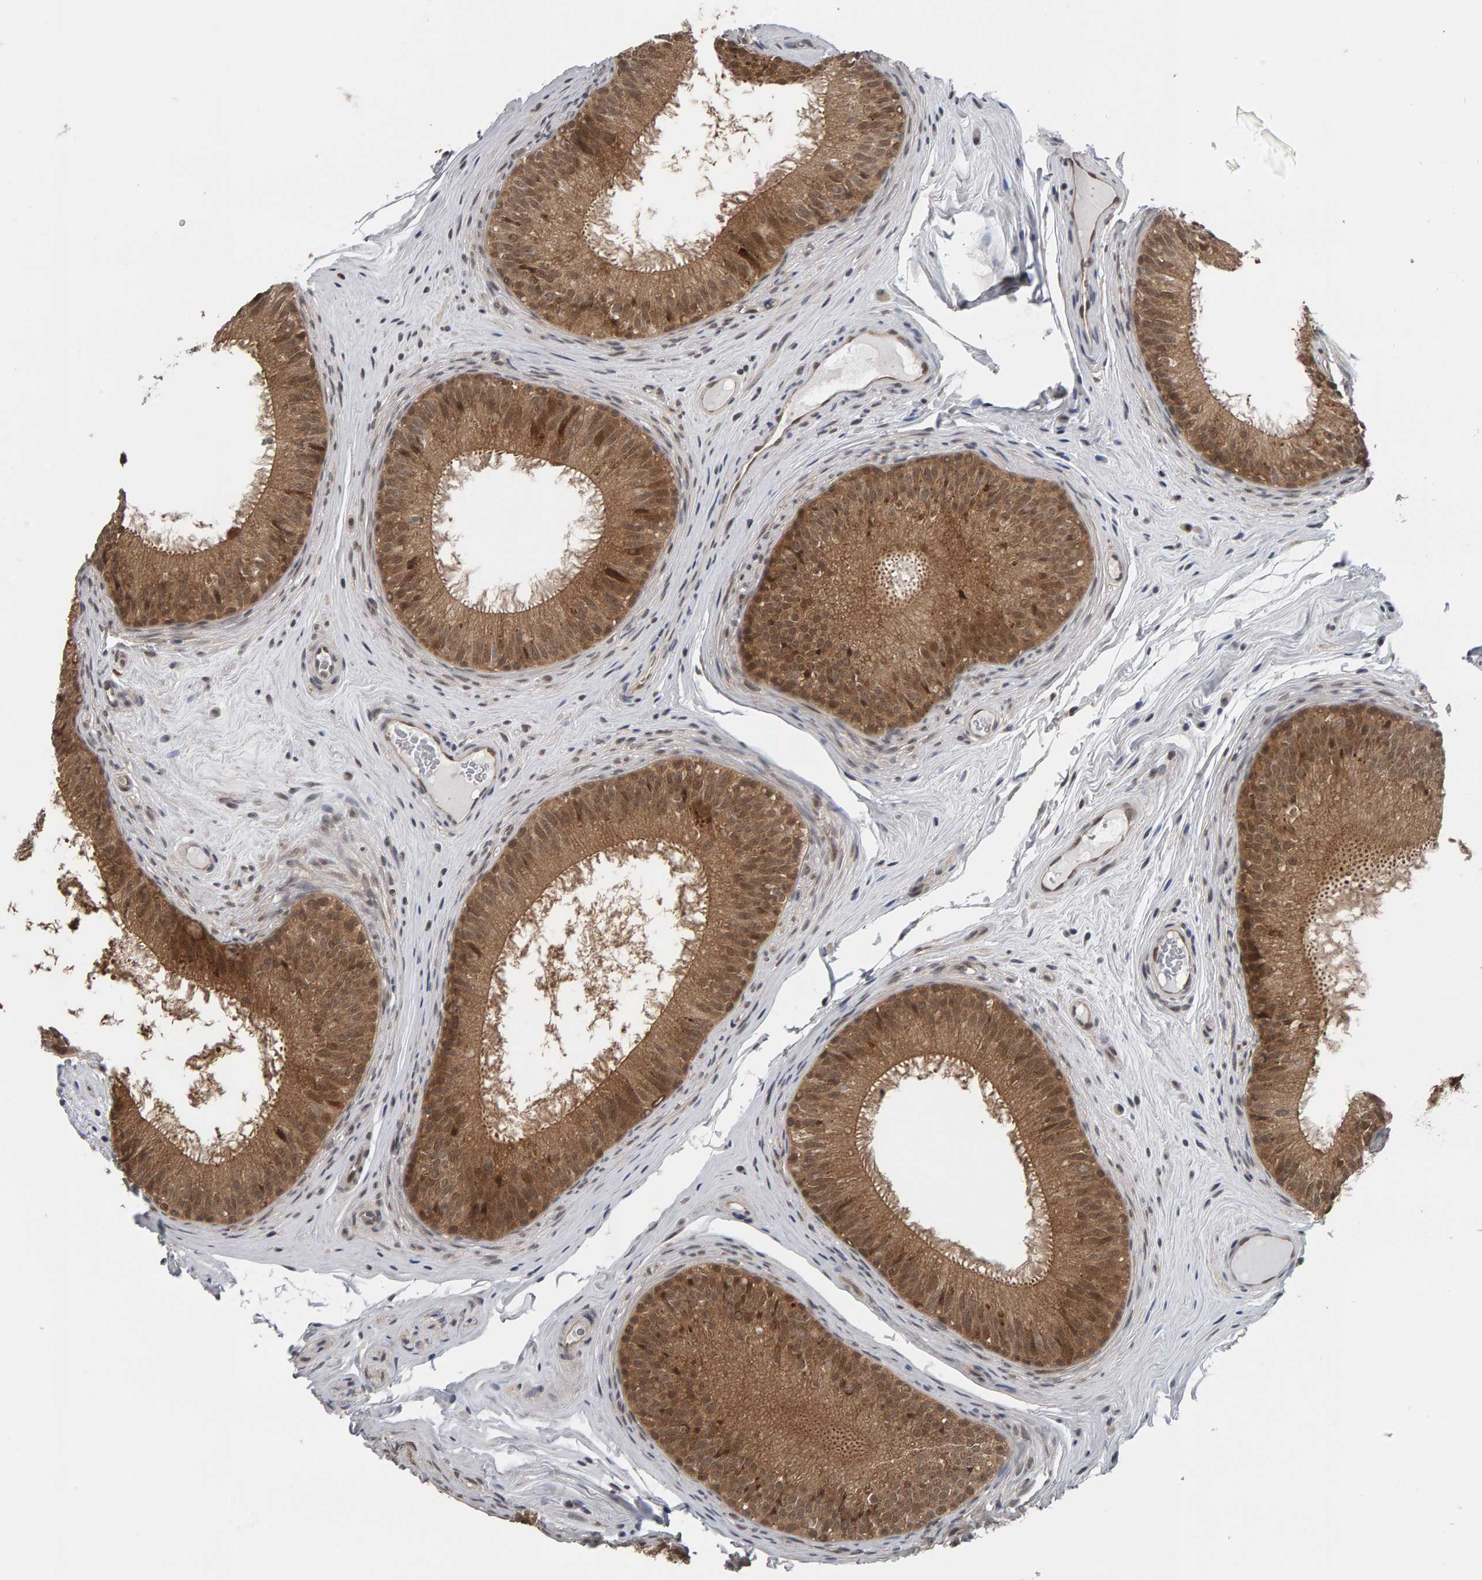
{"staining": {"intensity": "strong", "quantity": "<25%", "location": "cytoplasmic/membranous,nuclear"}, "tissue": "epididymis", "cell_type": "Glandular cells", "image_type": "normal", "snomed": [{"axis": "morphology", "description": "Normal tissue, NOS"}, {"axis": "topography", "description": "Epididymis"}], "caption": "Protein expression analysis of unremarkable human epididymis reveals strong cytoplasmic/membranous,nuclear staining in about <25% of glandular cells. The protein is shown in brown color, while the nuclei are stained blue.", "gene": "COASY", "patient": {"sex": "male", "age": 32}}